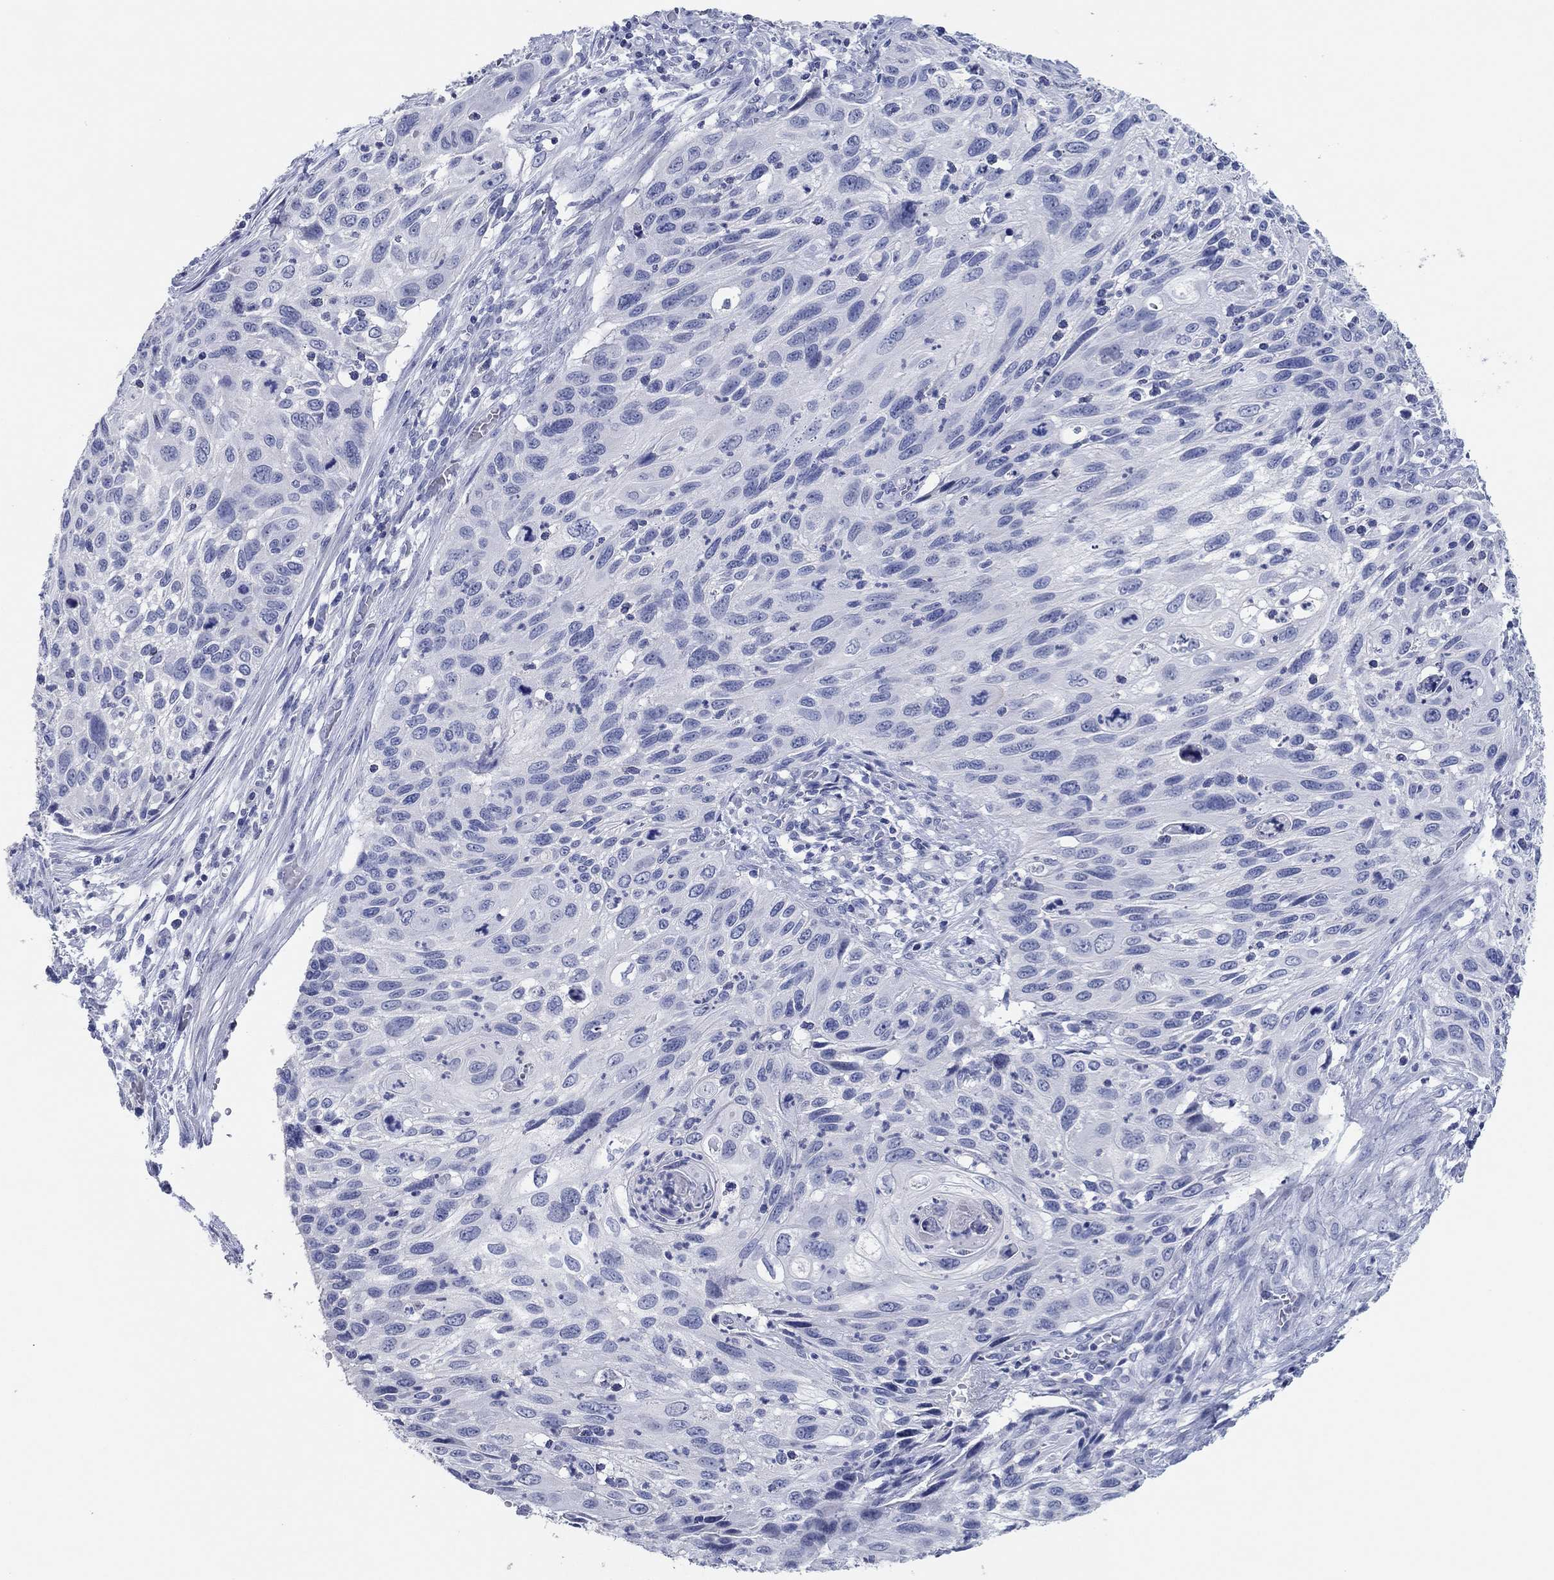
{"staining": {"intensity": "negative", "quantity": "none", "location": "none"}, "tissue": "cervical cancer", "cell_type": "Tumor cells", "image_type": "cancer", "snomed": [{"axis": "morphology", "description": "Squamous cell carcinoma, NOS"}, {"axis": "topography", "description": "Cervix"}], "caption": "This image is of cervical squamous cell carcinoma stained with IHC to label a protein in brown with the nuclei are counter-stained blue. There is no positivity in tumor cells. The staining was performed using DAB (3,3'-diaminobenzidine) to visualize the protein expression in brown, while the nuclei were stained in blue with hematoxylin (Magnification: 20x).", "gene": "POU5F1", "patient": {"sex": "female", "age": 70}}